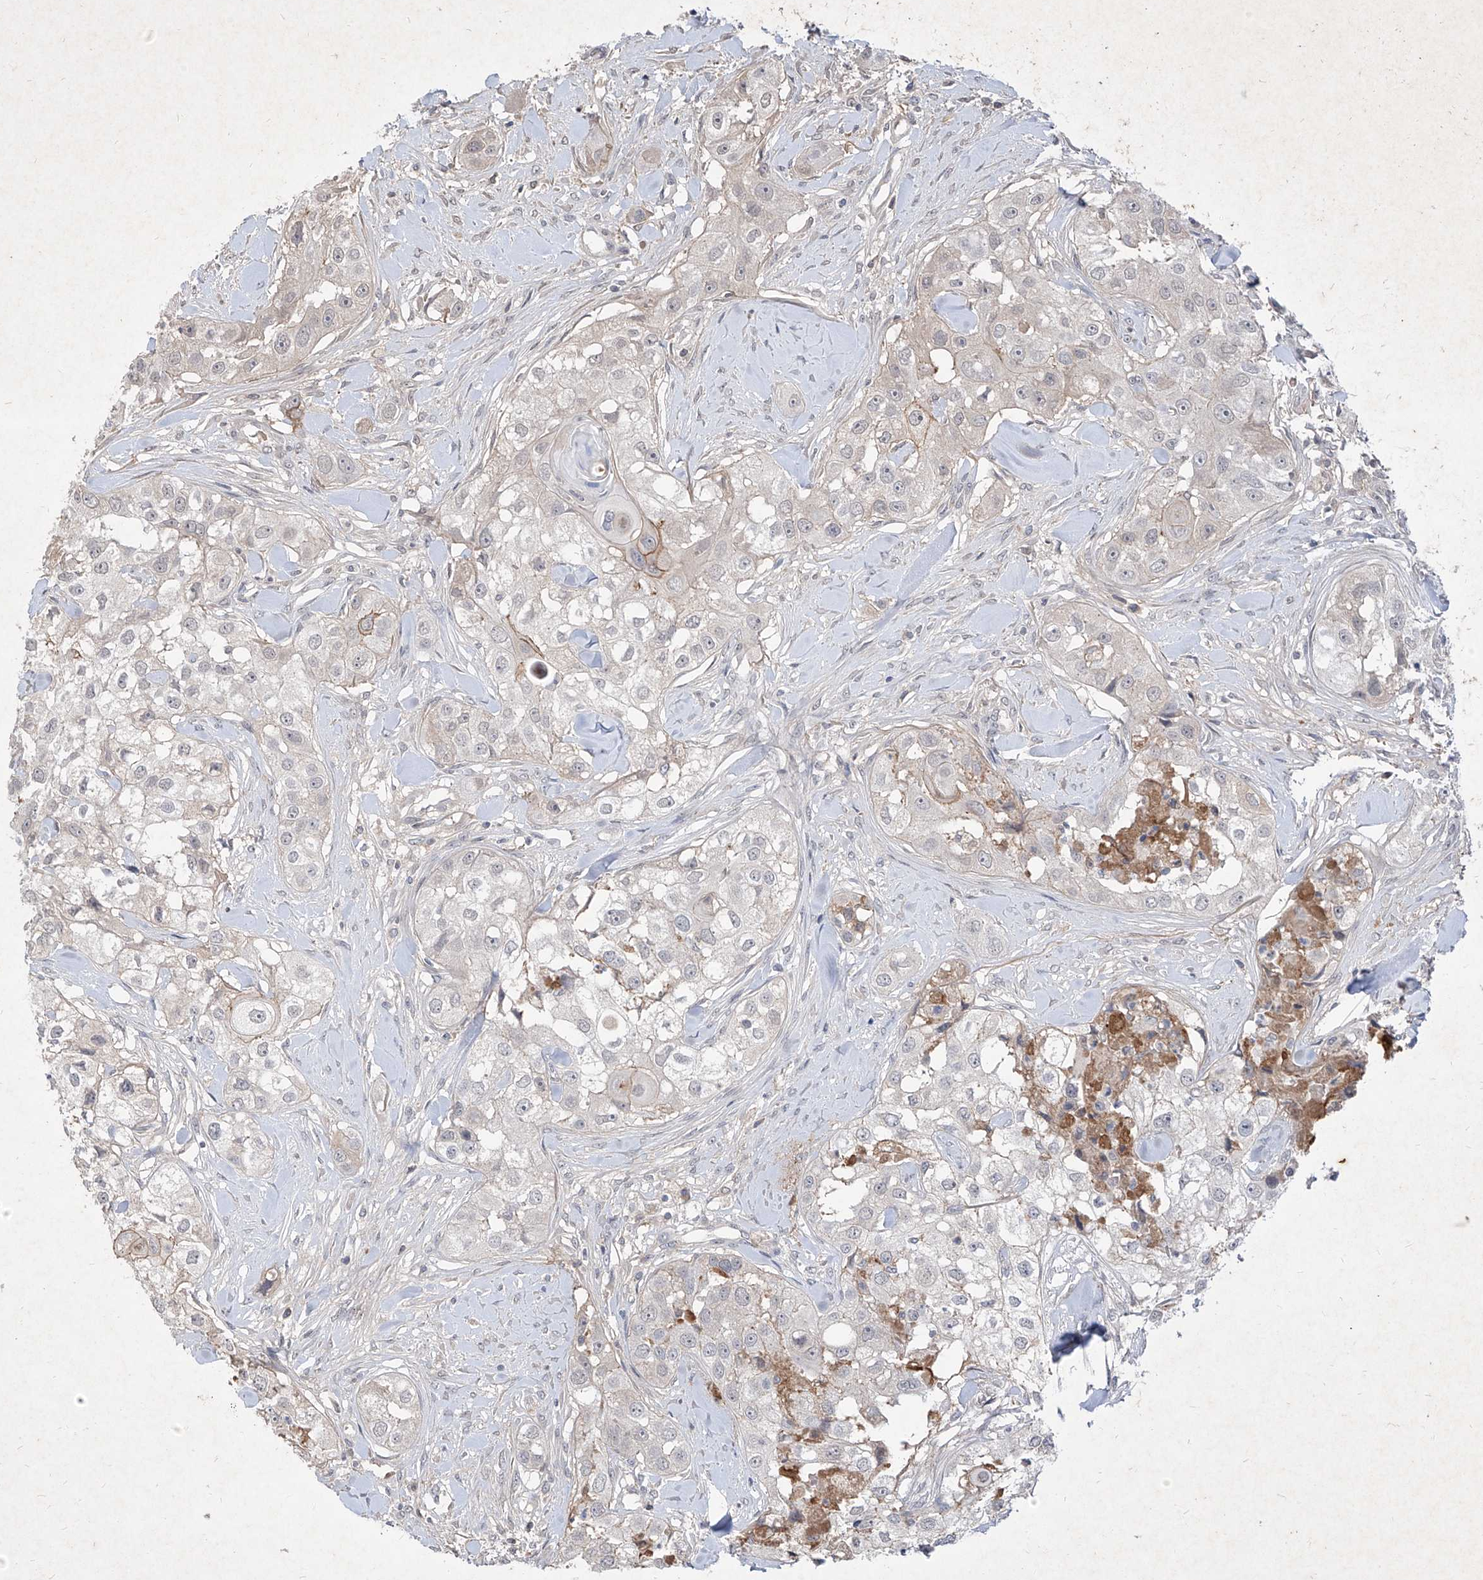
{"staining": {"intensity": "negative", "quantity": "none", "location": "none"}, "tissue": "head and neck cancer", "cell_type": "Tumor cells", "image_type": "cancer", "snomed": [{"axis": "morphology", "description": "Normal tissue, NOS"}, {"axis": "morphology", "description": "Squamous cell carcinoma, NOS"}, {"axis": "topography", "description": "Skeletal muscle"}, {"axis": "topography", "description": "Head-Neck"}], "caption": "High power microscopy image of an IHC histopathology image of squamous cell carcinoma (head and neck), revealing no significant expression in tumor cells.", "gene": "C4A", "patient": {"sex": "male", "age": 51}}